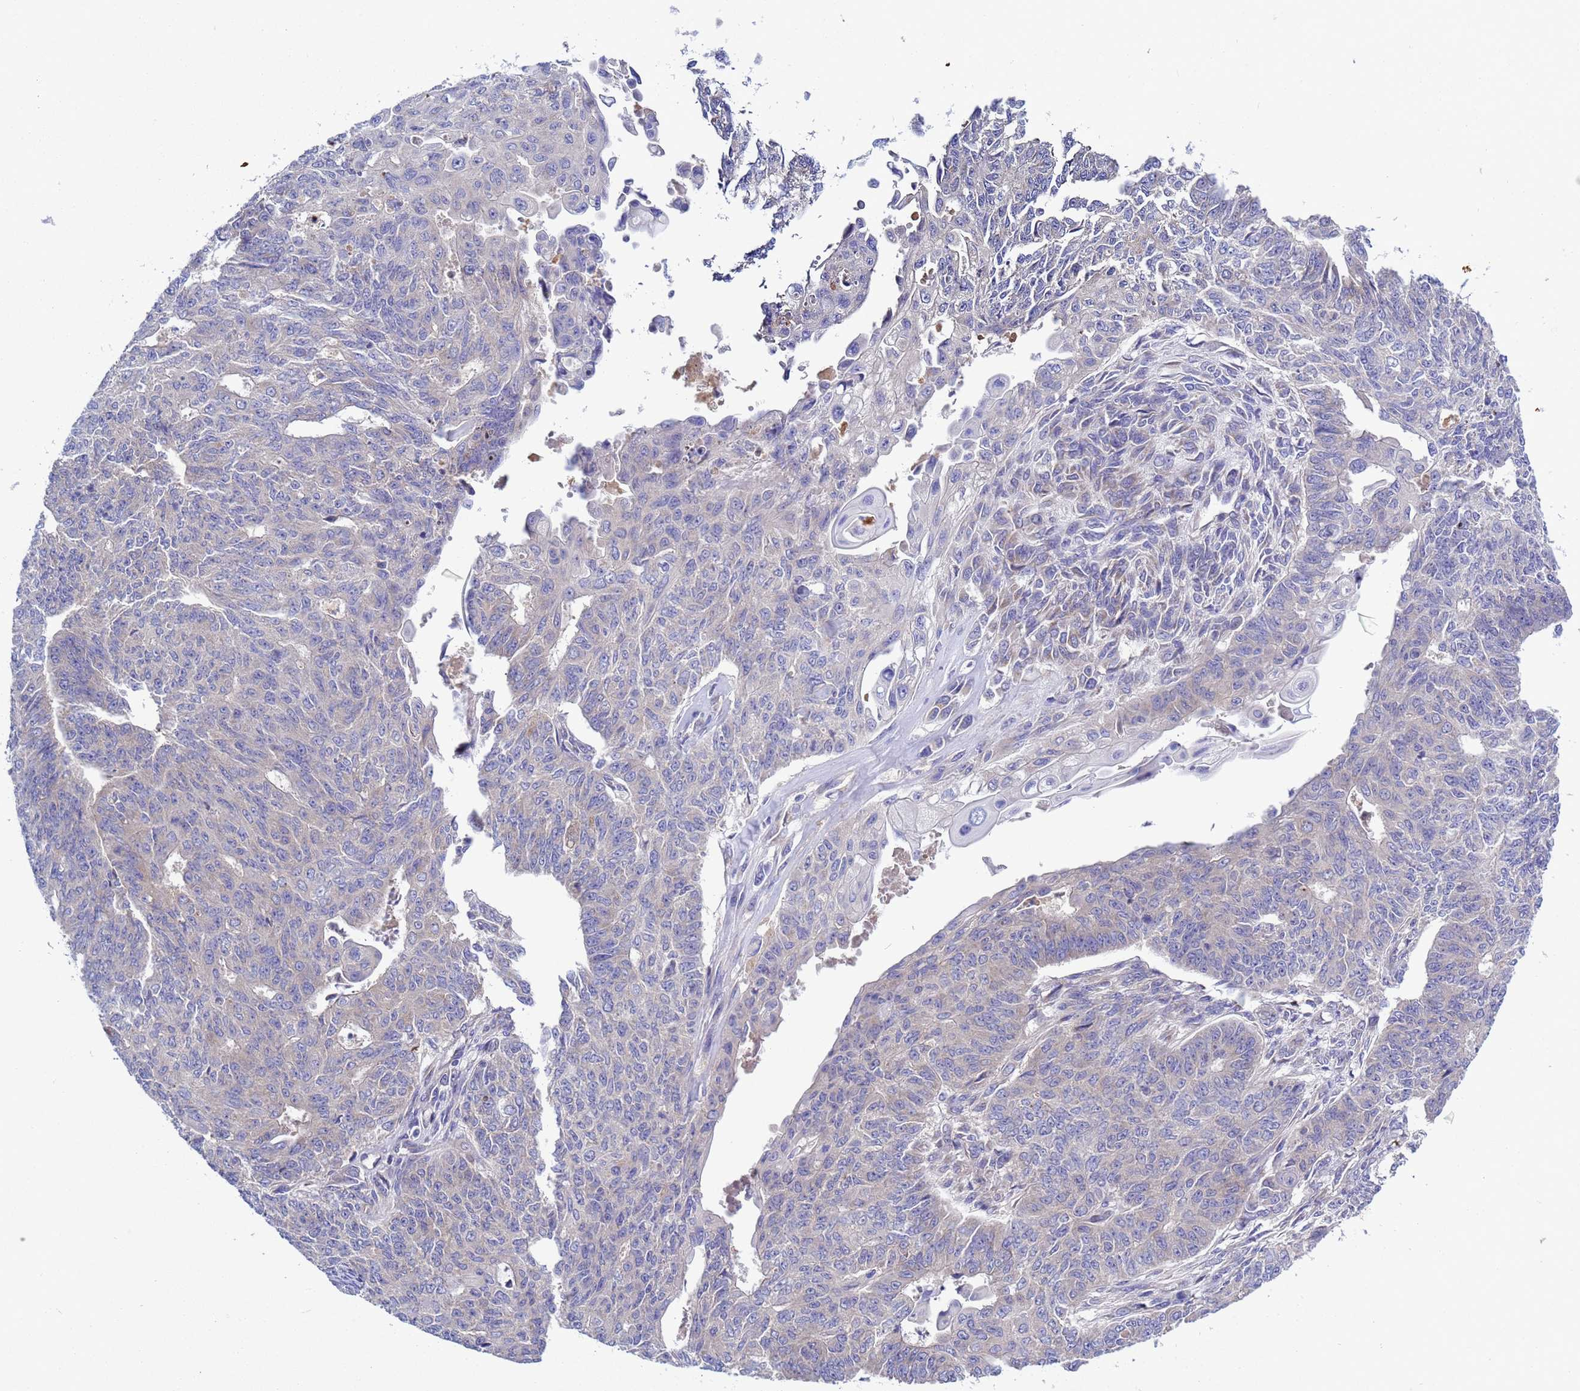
{"staining": {"intensity": "negative", "quantity": "none", "location": "none"}, "tissue": "endometrial cancer", "cell_type": "Tumor cells", "image_type": "cancer", "snomed": [{"axis": "morphology", "description": "Adenocarcinoma, NOS"}, {"axis": "topography", "description": "Endometrium"}], "caption": "This is an IHC histopathology image of human endometrial cancer (adenocarcinoma). There is no staining in tumor cells.", "gene": "RC3H2", "patient": {"sex": "female", "age": 32}}